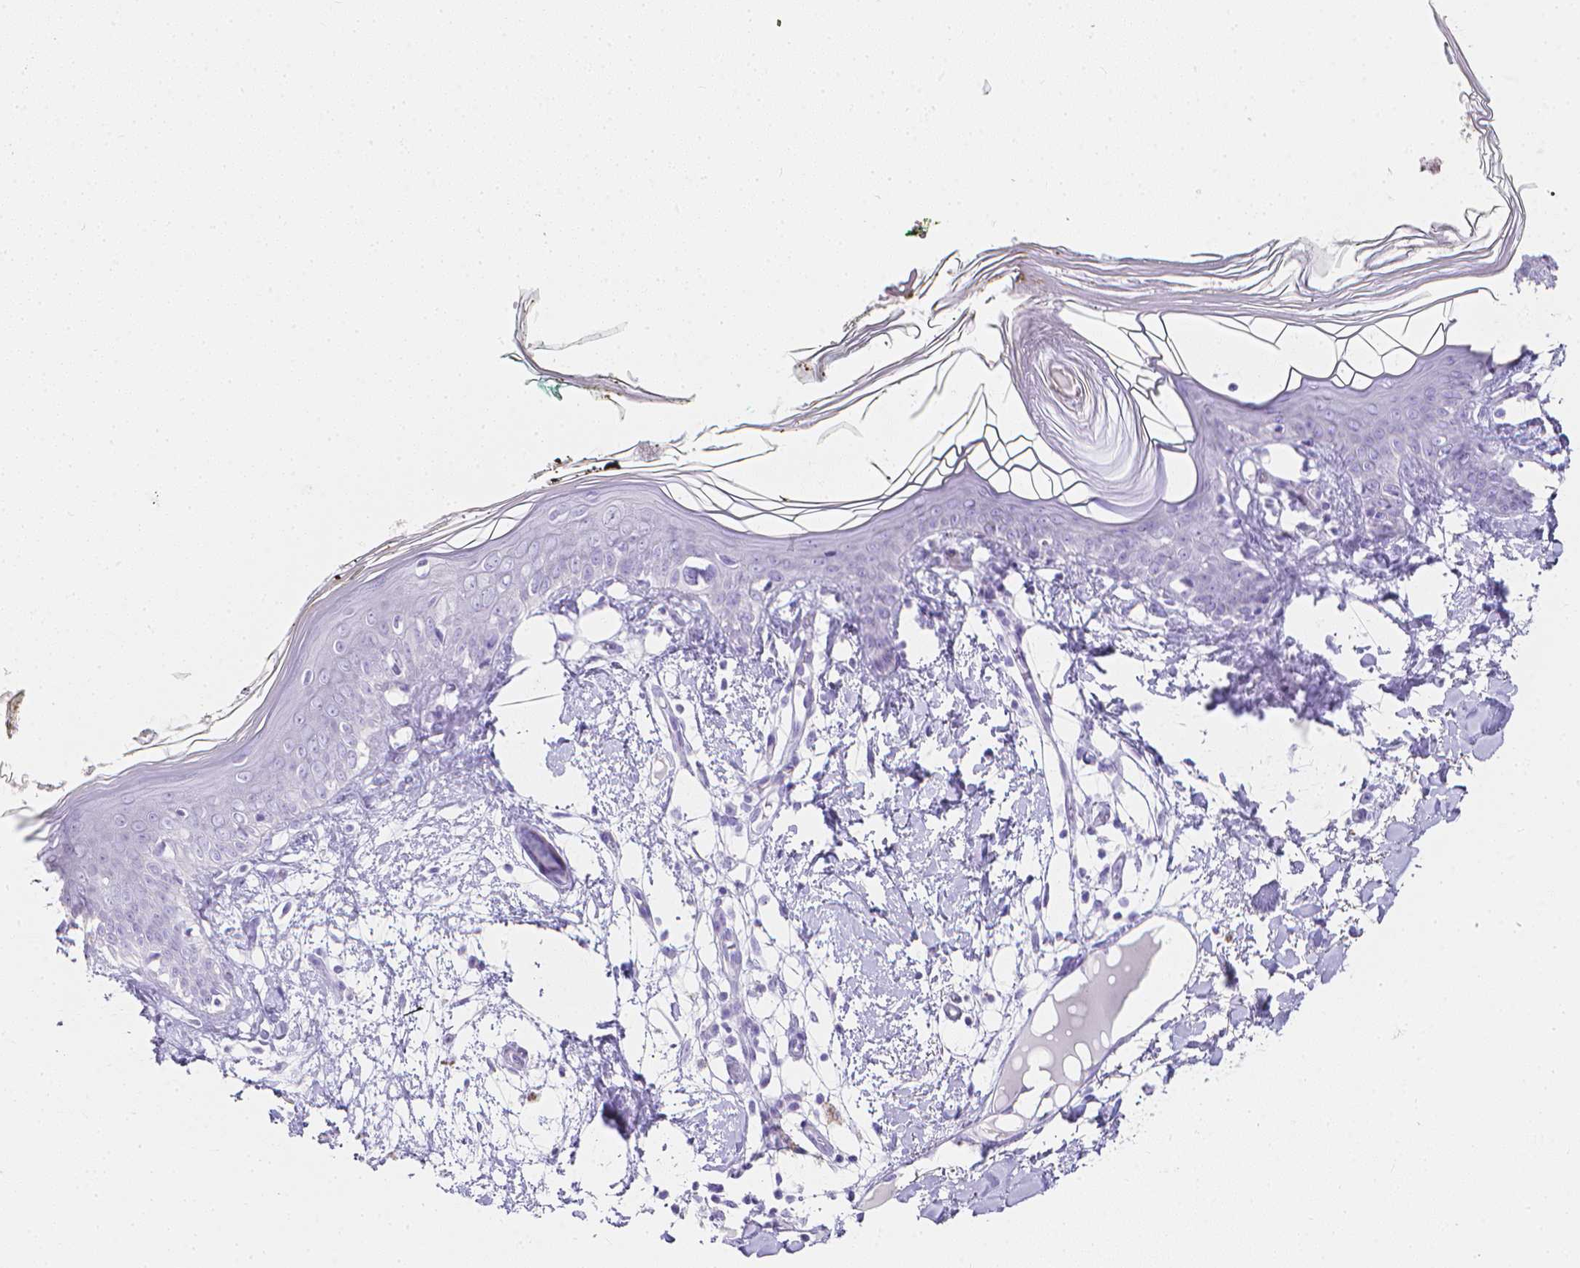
{"staining": {"intensity": "negative", "quantity": "none", "location": "none"}, "tissue": "skin", "cell_type": "Fibroblasts", "image_type": "normal", "snomed": [{"axis": "morphology", "description": "Normal tissue, NOS"}, {"axis": "topography", "description": "Skin"}], "caption": "Immunohistochemistry histopathology image of unremarkable skin stained for a protein (brown), which exhibits no positivity in fibroblasts. The staining was performed using DAB (3,3'-diaminobenzidine) to visualize the protein expression in brown, while the nuclei were stained in blue with hematoxylin (Magnification: 20x).", "gene": "LGALS4", "patient": {"sex": "female", "age": 34}}